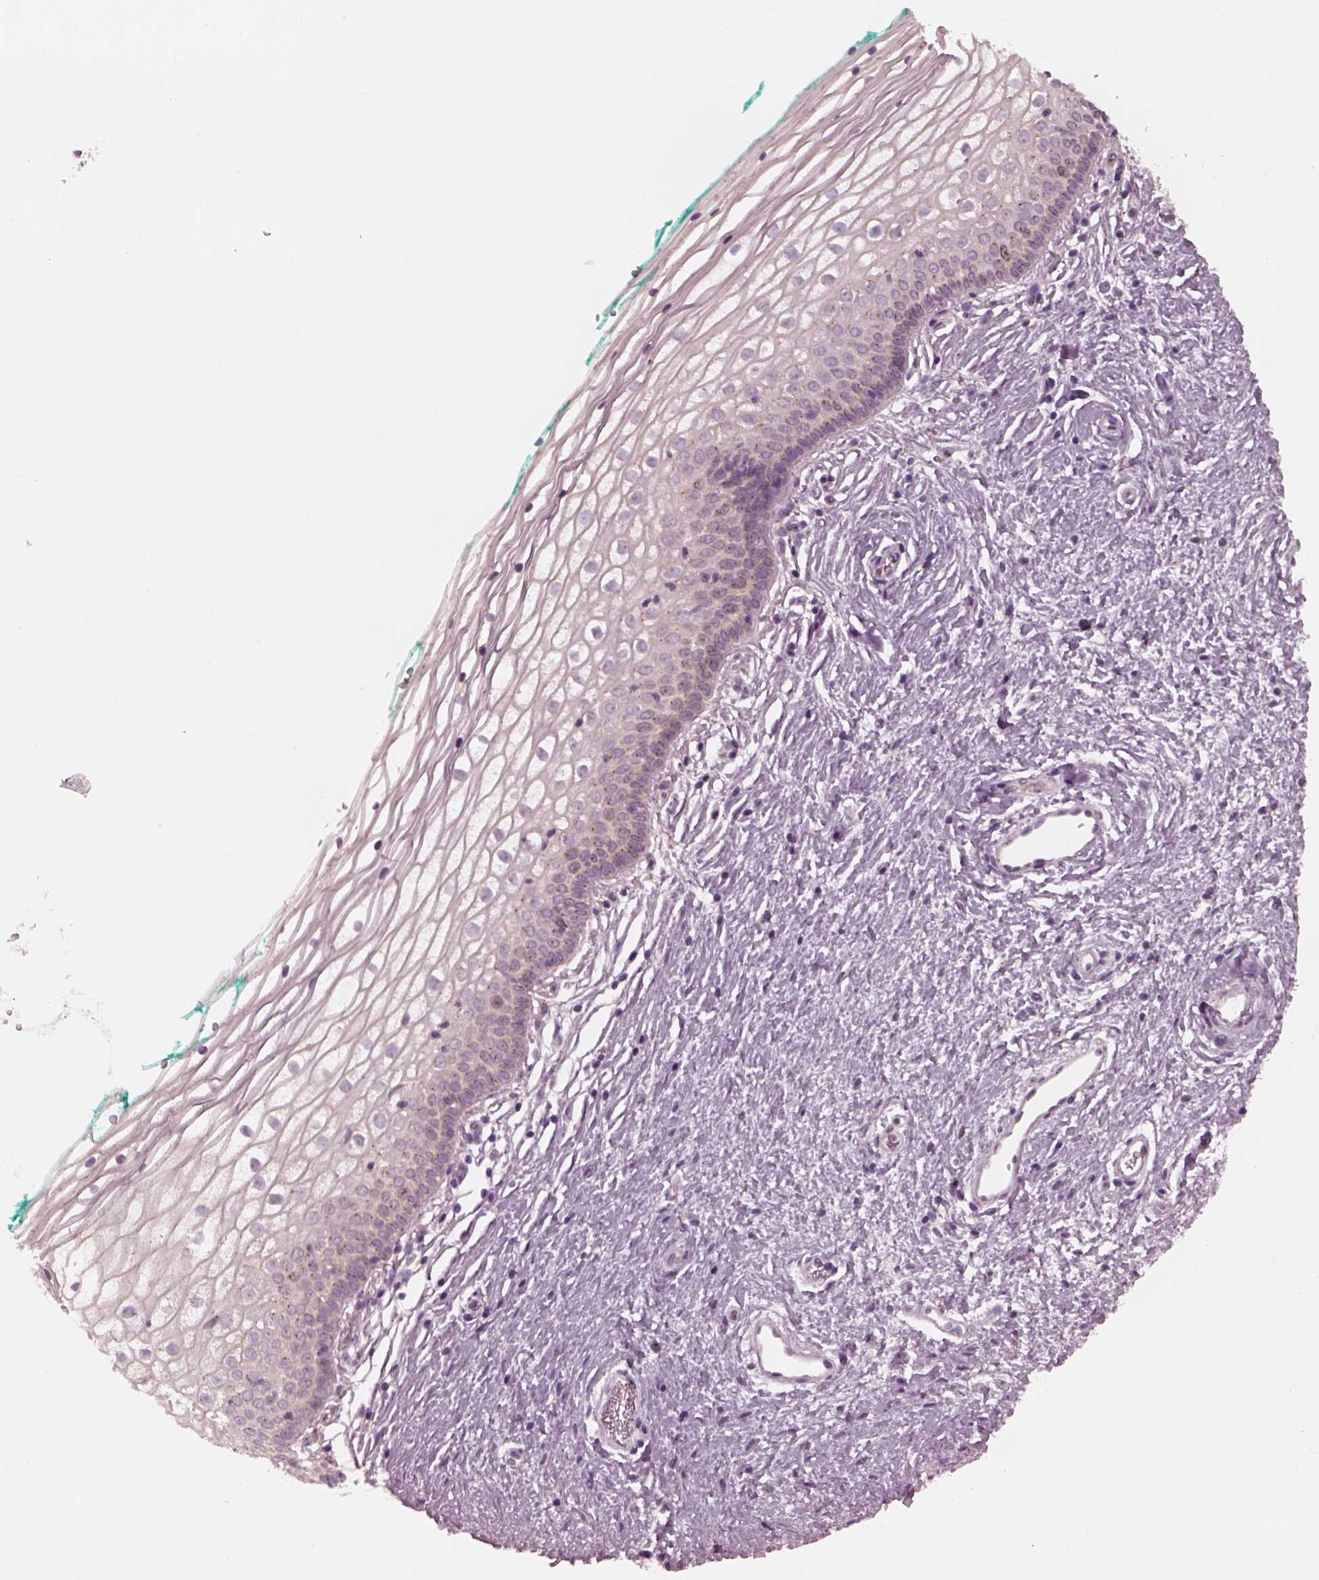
{"staining": {"intensity": "weak", "quantity": "<25%", "location": "cytoplasmic/membranous"}, "tissue": "vagina", "cell_type": "Squamous epithelial cells", "image_type": "normal", "snomed": [{"axis": "morphology", "description": "Normal tissue, NOS"}, {"axis": "topography", "description": "Vagina"}], "caption": "Squamous epithelial cells show no significant expression in benign vagina.", "gene": "SAXO1", "patient": {"sex": "female", "age": 36}}